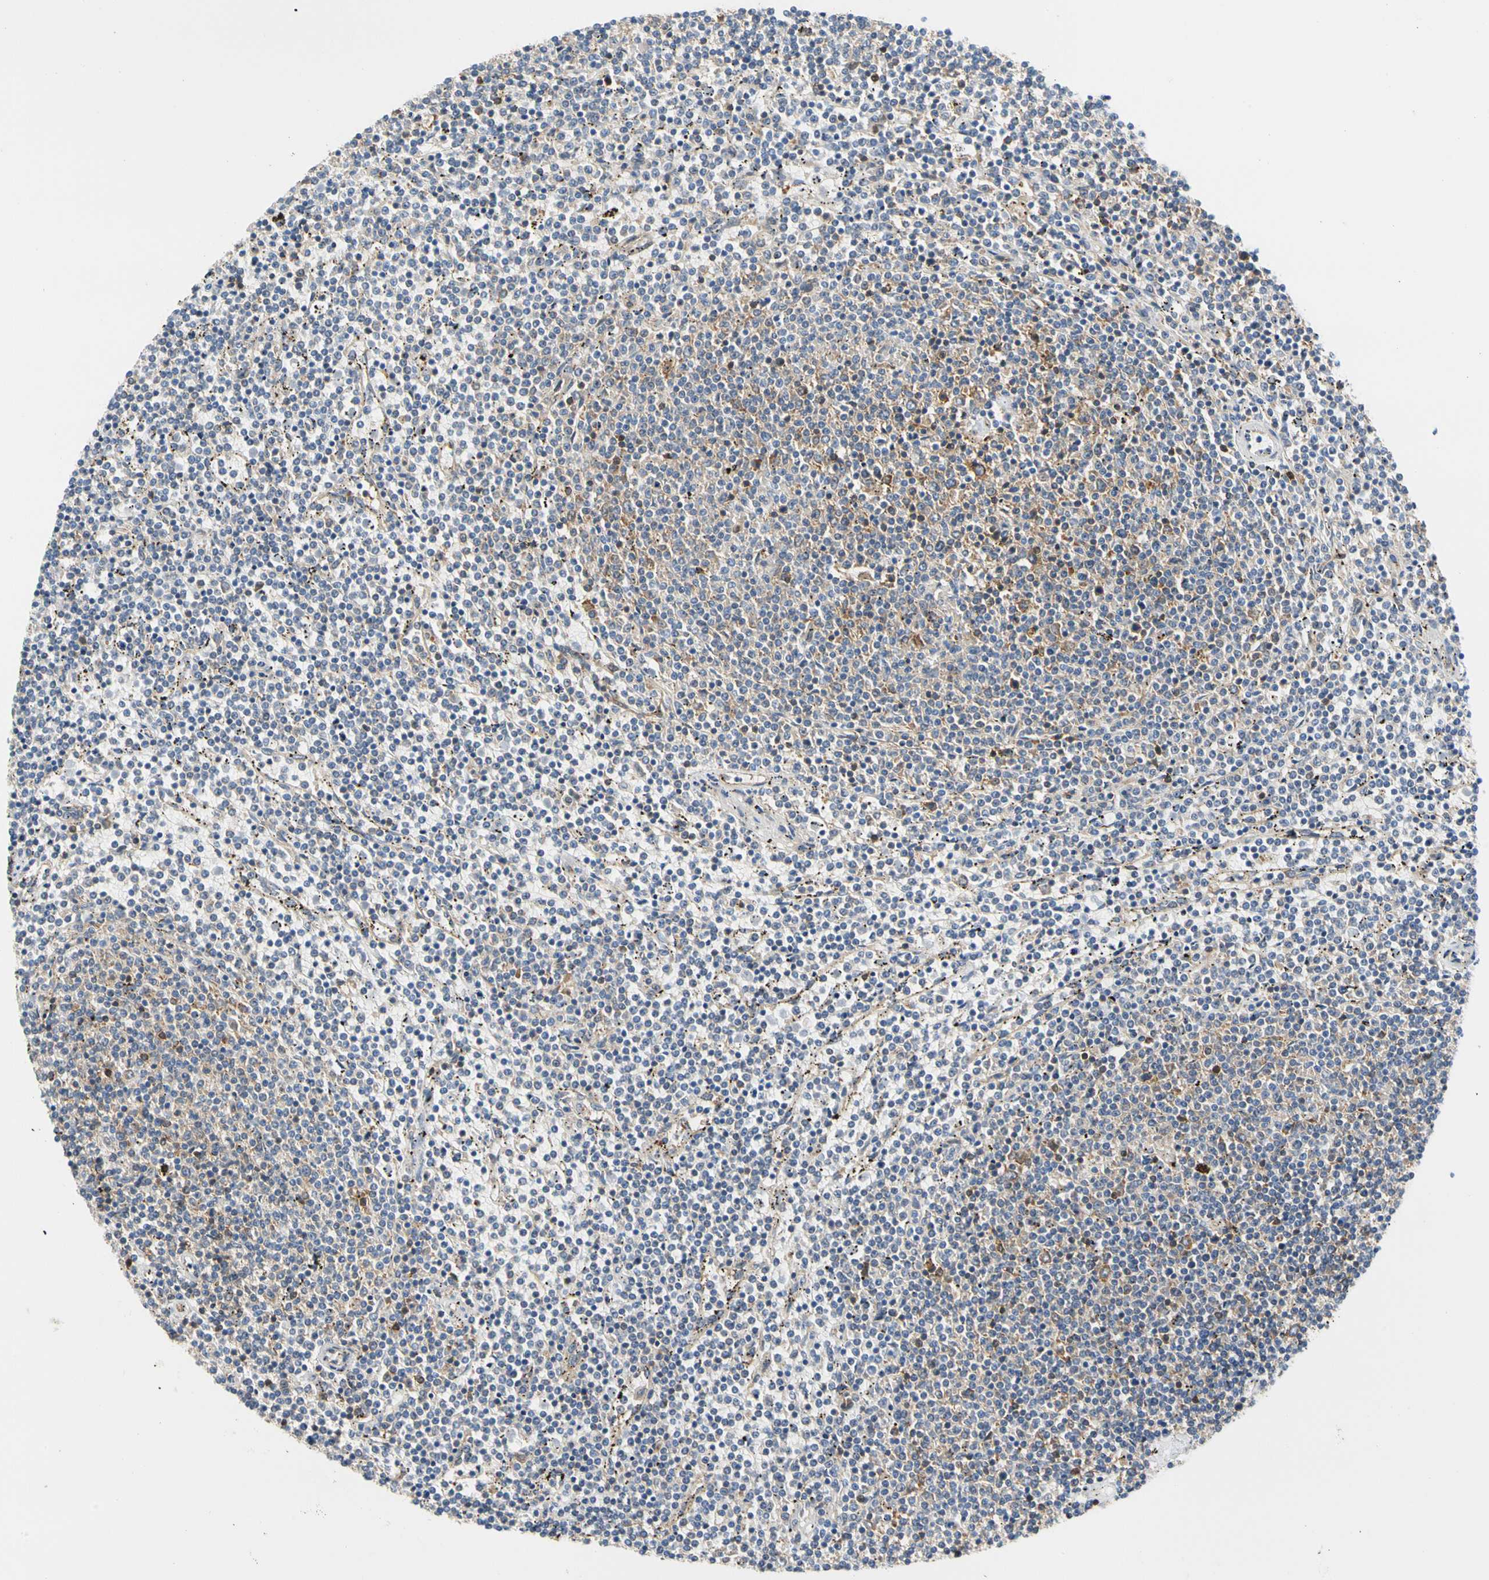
{"staining": {"intensity": "weak", "quantity": "25%-75%", "location": "cytoplasmic/membranous"}, "tissue": "lymphoma", "cell_type": "Tumor cells", "image_type": "cancer", "snomed": [{"axis": "morphology", "description": "Malignant lymphoma, non-Hodgkin's type, Low grade"}, {"axis": "topography", "description": "Spleen"}], "caption": "A brown stain labels weak cytoplasmic/membranous positivity of a protein in lymphoma tumor cells. (IHC, brightfield microscopy, high magnification).", "gene": "GPHN", "patient": {"sex": "female", "age": 50}}